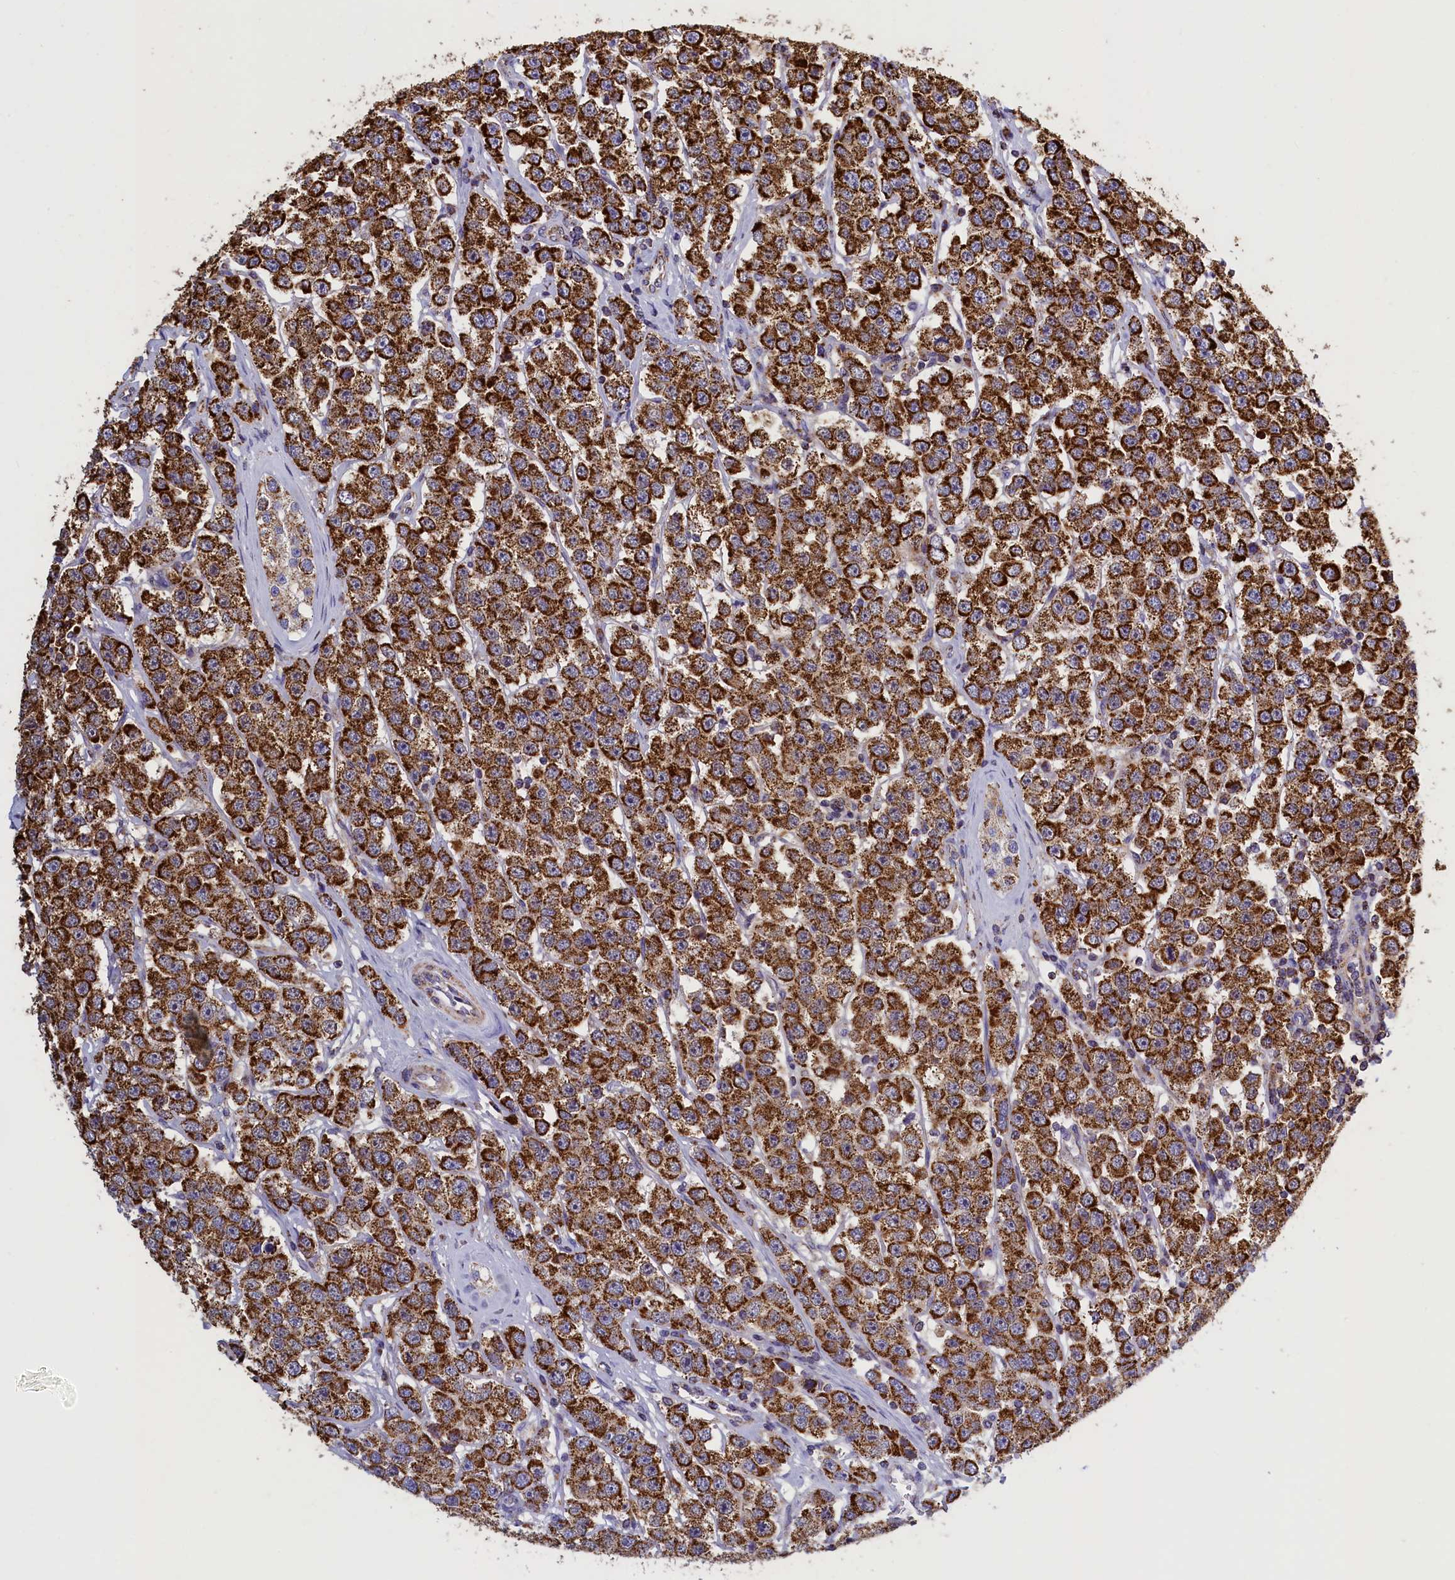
{"staining": {"intensity": "strong", "quantity": ">75%", "location": "cytoplasmic/membranous"}, "tissue": "testis cancer", "cell_type": "Tumor cells", "image_type": "cancer", "snomed": [{"axis": "morphology", "description": "Seminoma, NOS"}, {"axis": "topography", "description": "Testis"}], "caption": "High-power microscopy captured an IHC photomicrograph of seminoma (testis), revealing strong cytoplasmic/membranous staining in approximately >75% of tumor cells.", "gene": "IFT122", "patient": {"sex": "male", "age": 28}}